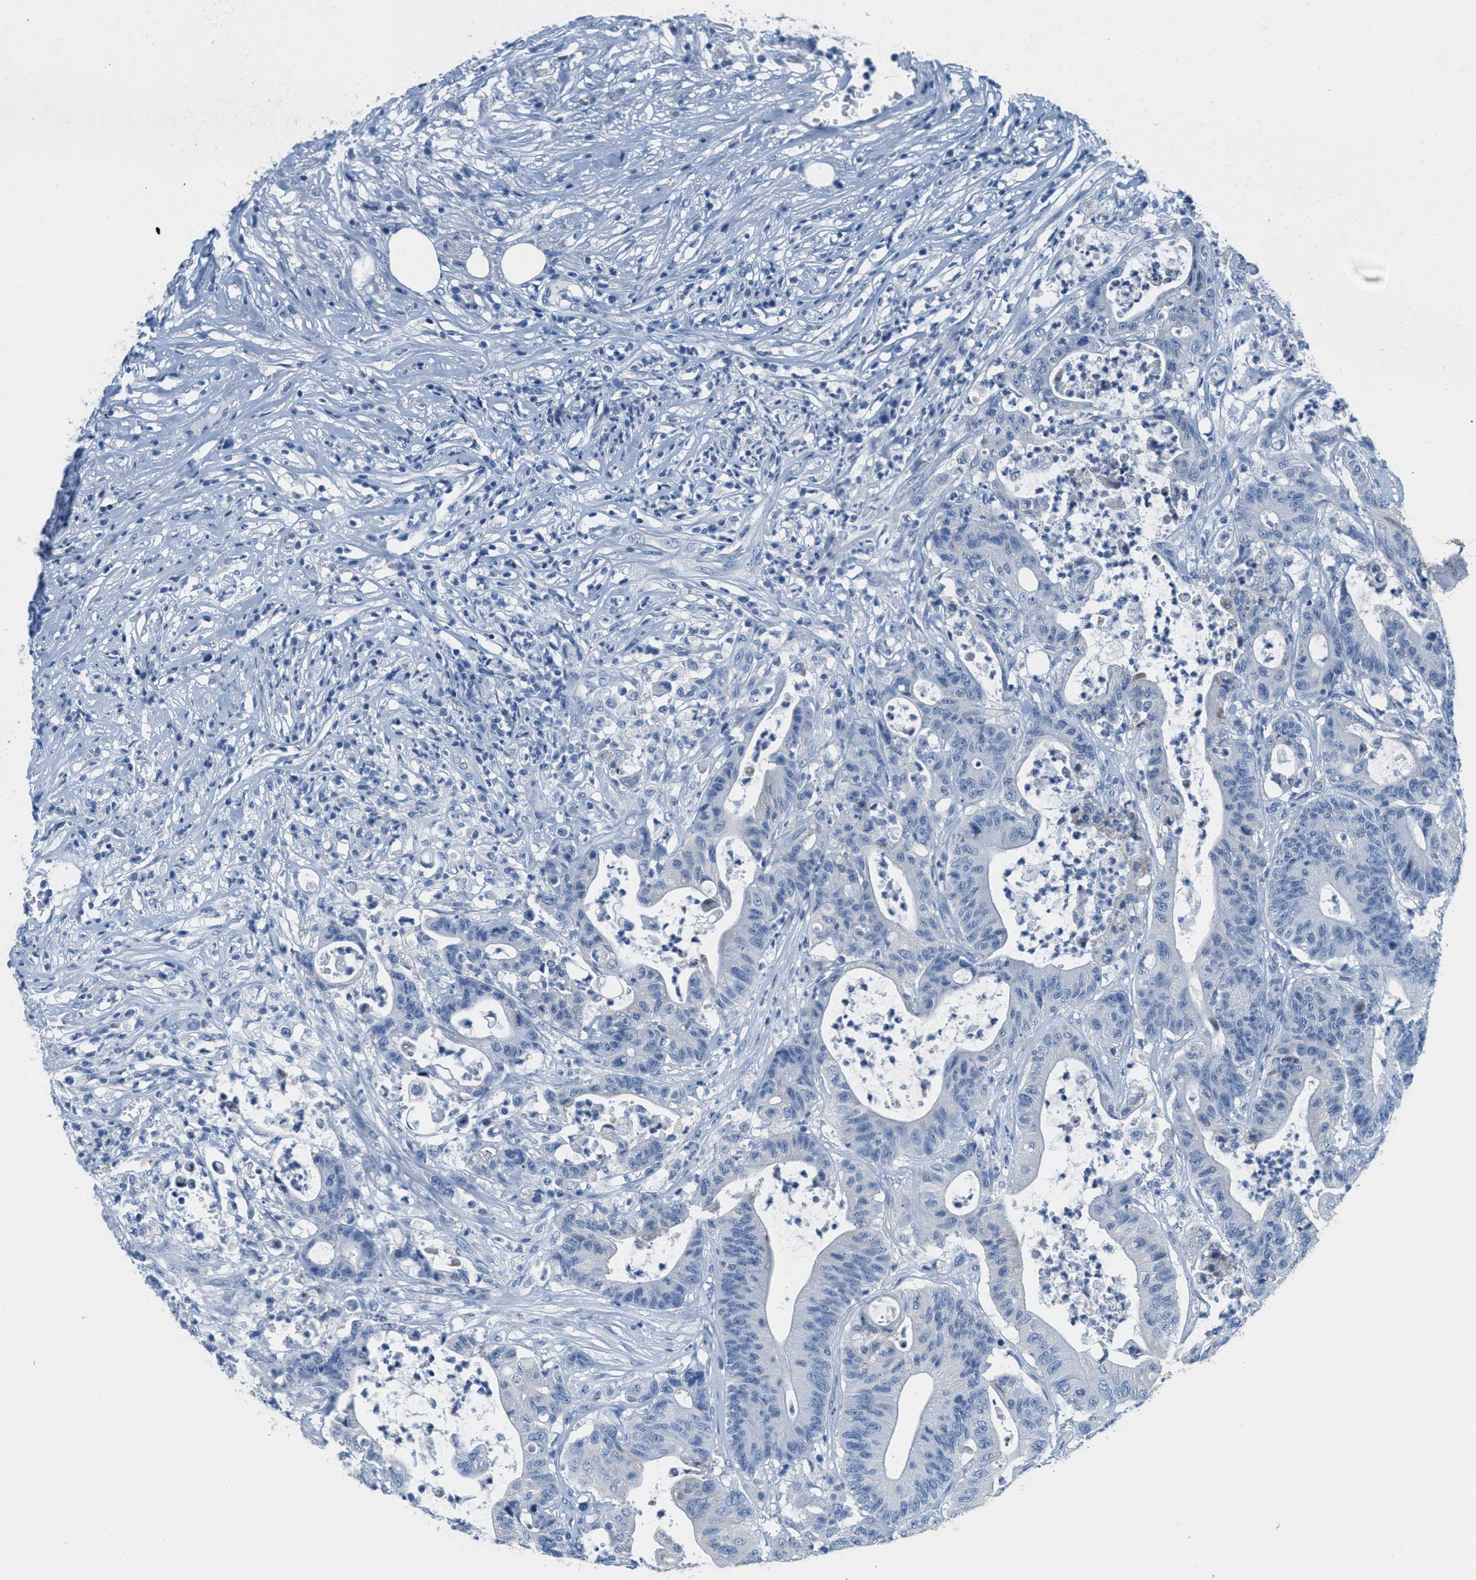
{"staining": {"intensity": "negative", "quantity": "none", "location": "none"}, "tissue": "colorectal cancer", "cell_type": "Tumor cells", "image_type": "cancer", "snomed": [{"axis": "morphology", "description": "Adenocarcinoma, NOS"}, {"axis": "topography", "description": "Colon"}], "caption": "Tumor cells show no significant staining in colorectal cancer. (DAB (3,3'-diaminobenzidine) immunohistochemistry visualized using brightfield microscopy, high magnification).", "gene": "GPM6A", "patient": {"sex": "female", "age": 84}}